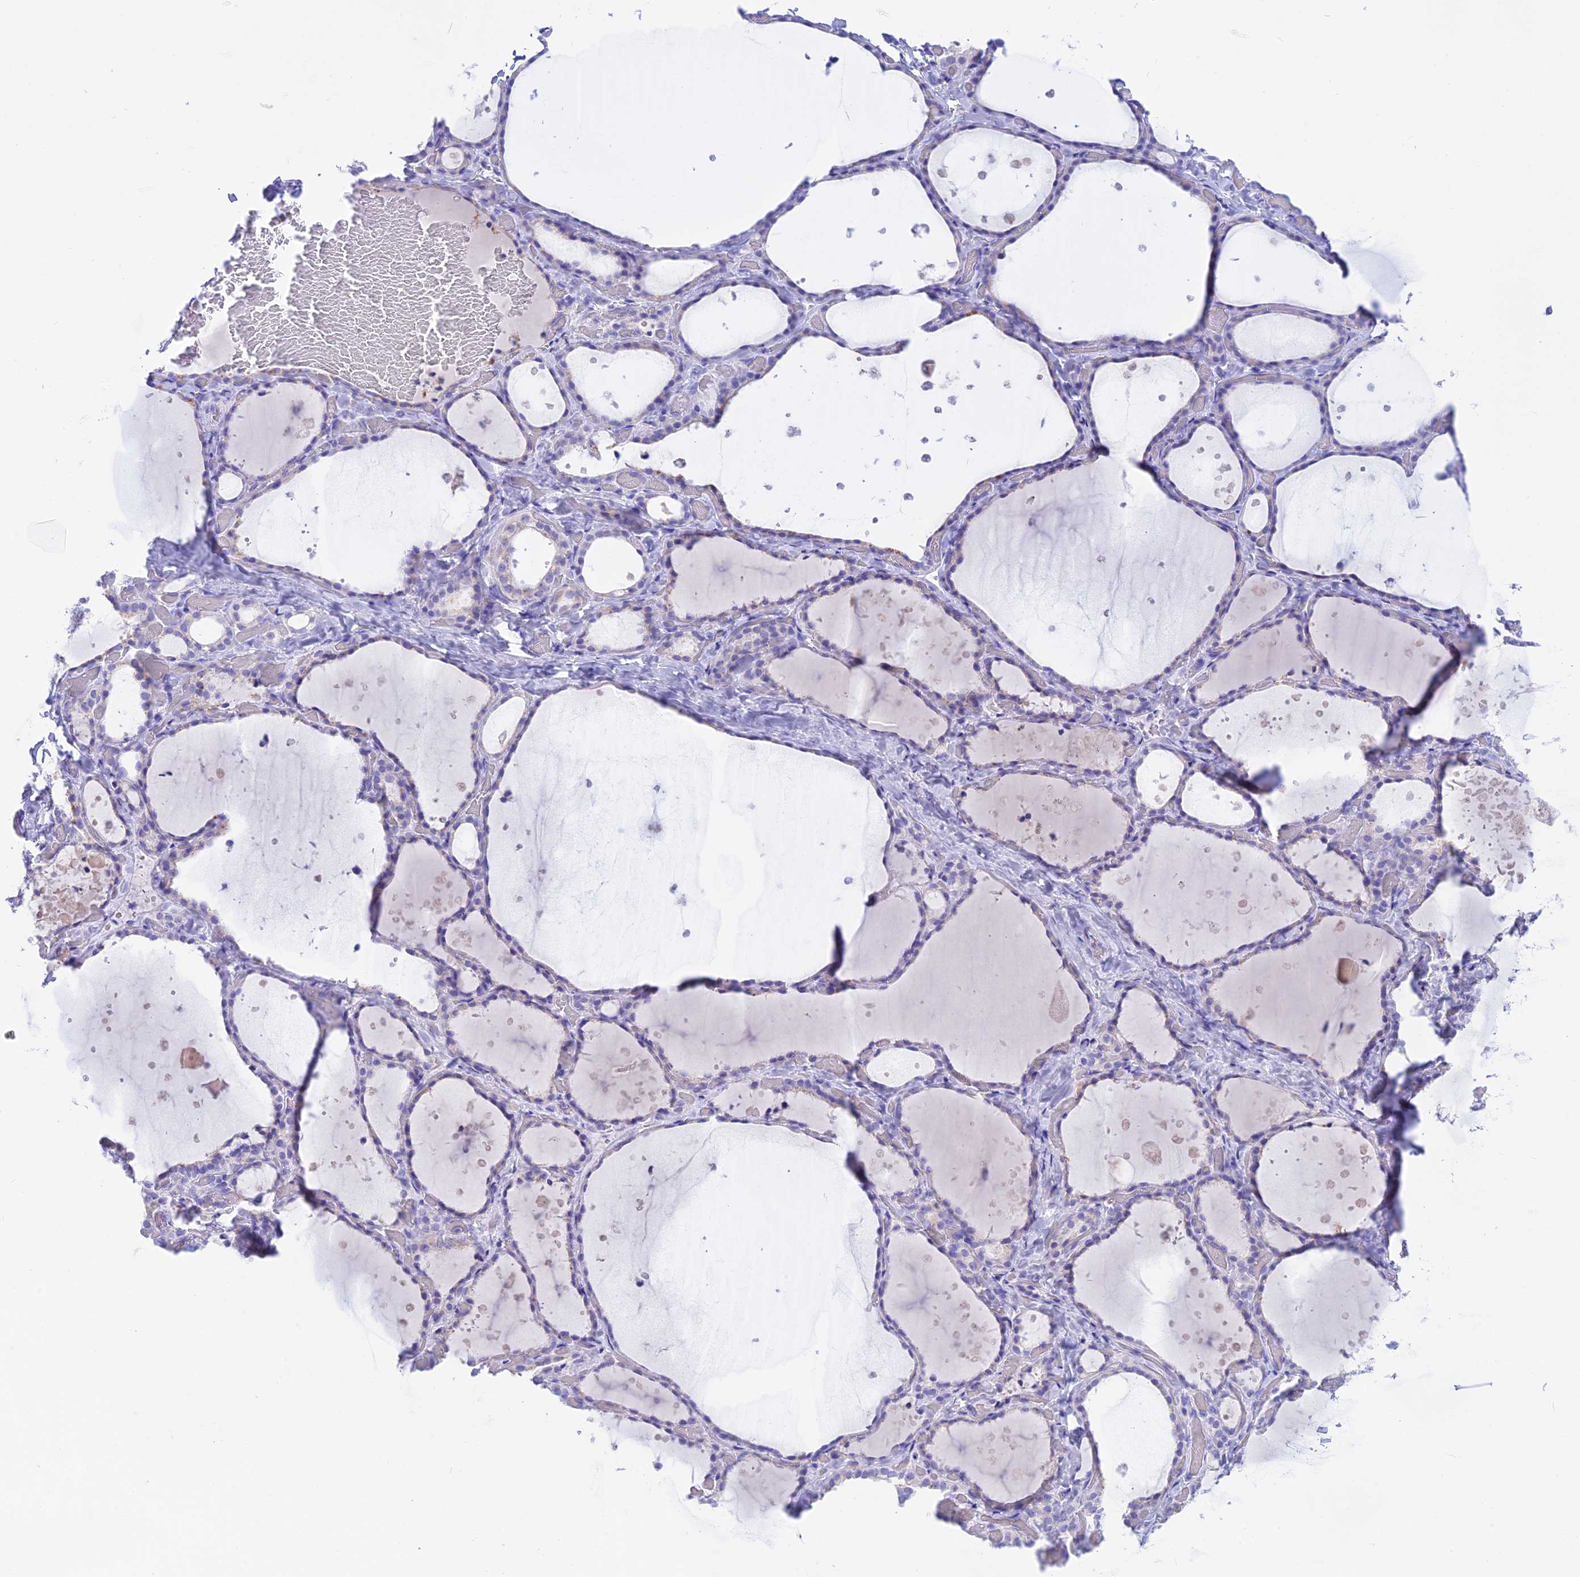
{"staining": {"intensity": "negative", "quantity": "none", "location": "none"}, "tissue": "thyroid gland", "cell_type": "Glandular cells", "image_type": "normal", "snomed": [{"axis": "morphology", "description": "Normal tissue, NOS"}, {"axis": "topography", "description": "Thyroid gland"}], "caption": "This is an IHC photomicrograph of unremarkable thyroid gland. There is no expression in glandular cells.", "gene": "ISCA1", "patient": {"sex": "female", "age": 44}}